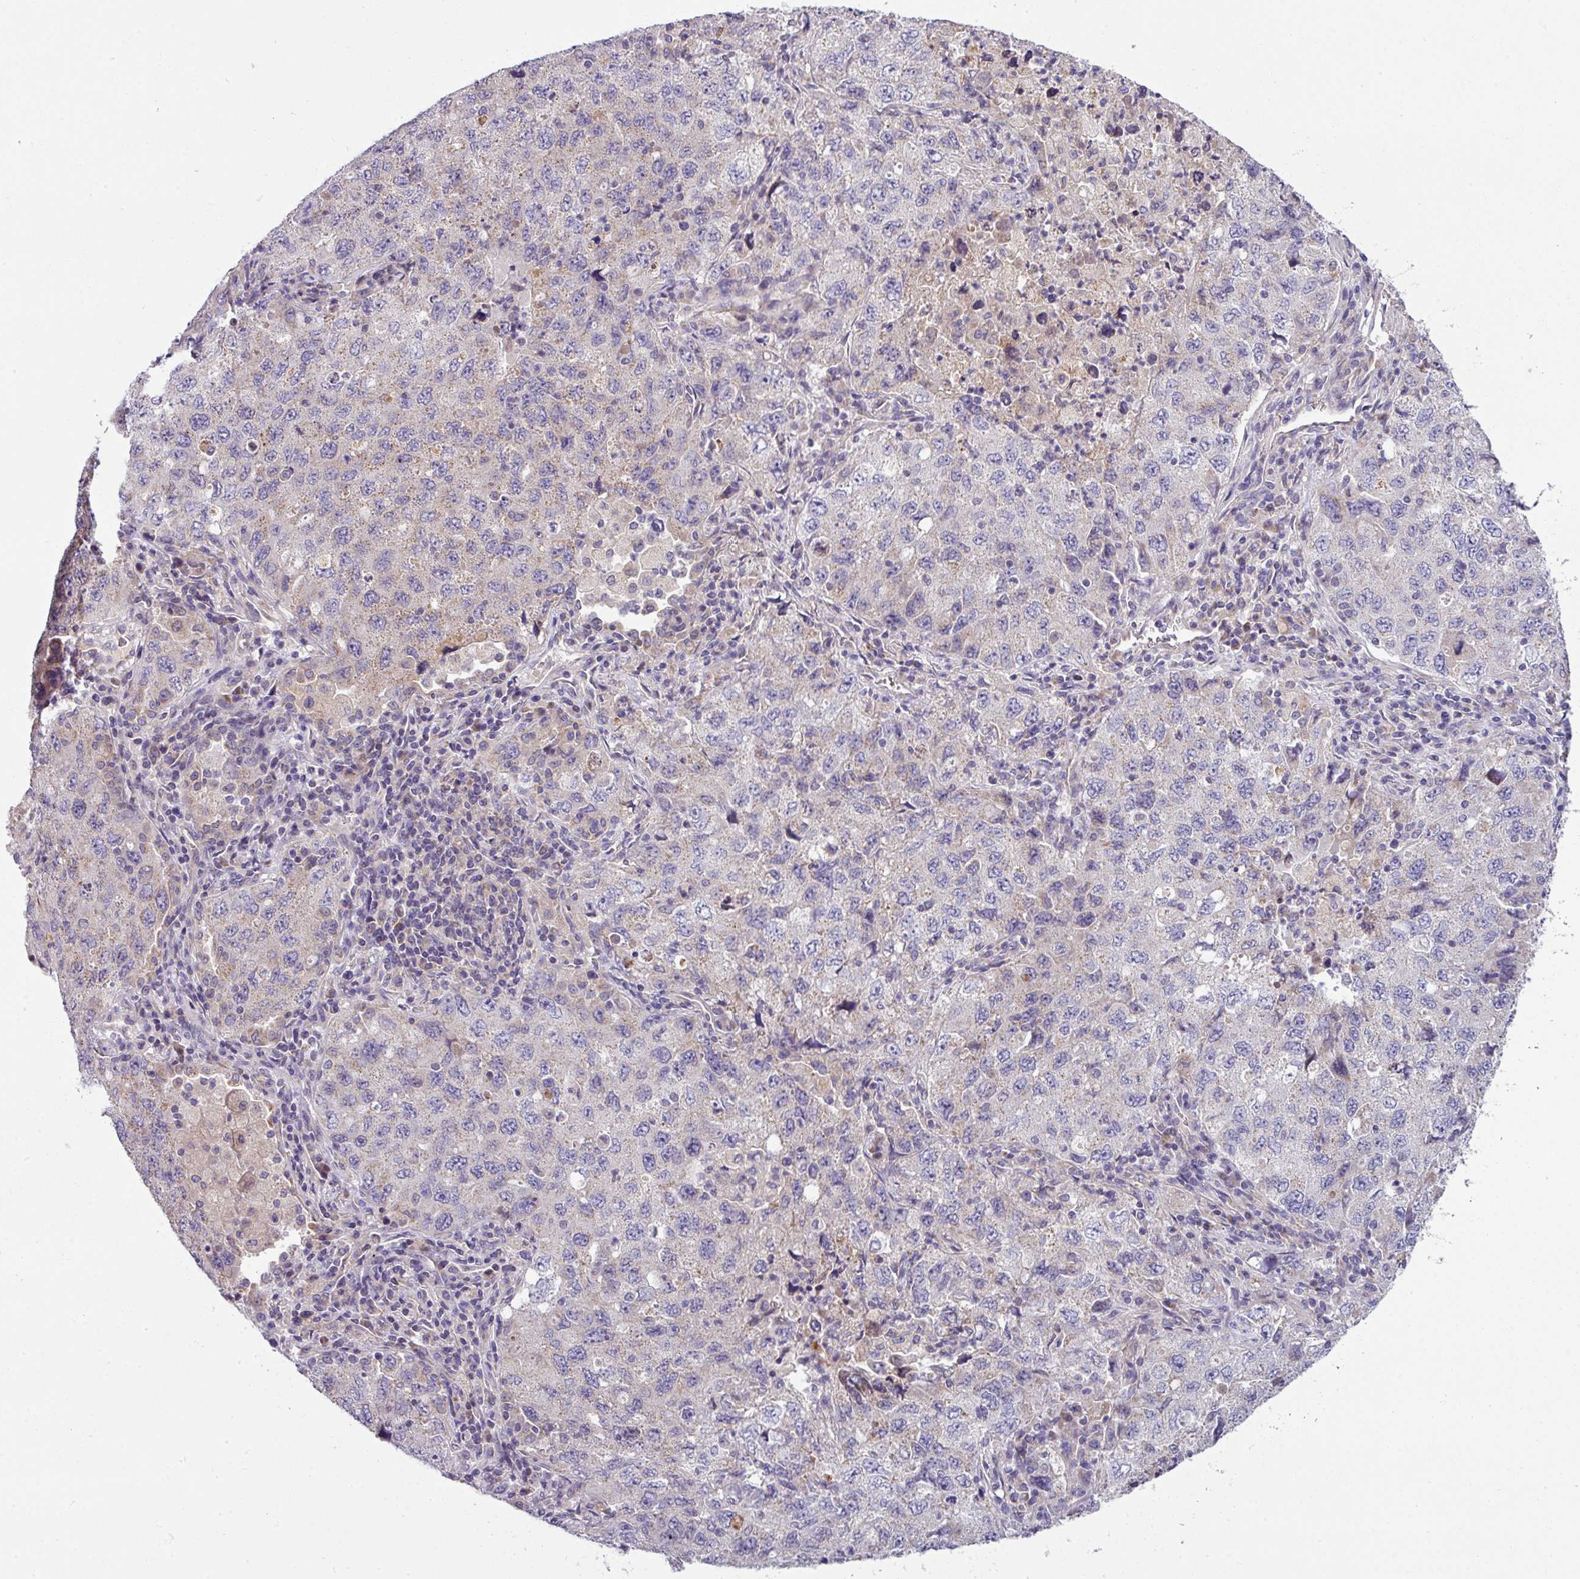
{"staining": {"intensity": "weak", "quantity": "<25%", "location": "cytoplasmic/membranous"}, "tissue": "lung cancer", "cell_type": "Tumor cells", "image_type": "cancer", "snomed": [{"axis": "morphology", "description": "Adenocarcinoma, NOS"}, {"axis": "topography", "description": "Lung"}], "caption": "Tumor cells are negative for protein expression in human lung adenocarcinoma.", "gene": "LRRC9", "patient": {"sex": "female", "age": 57}}